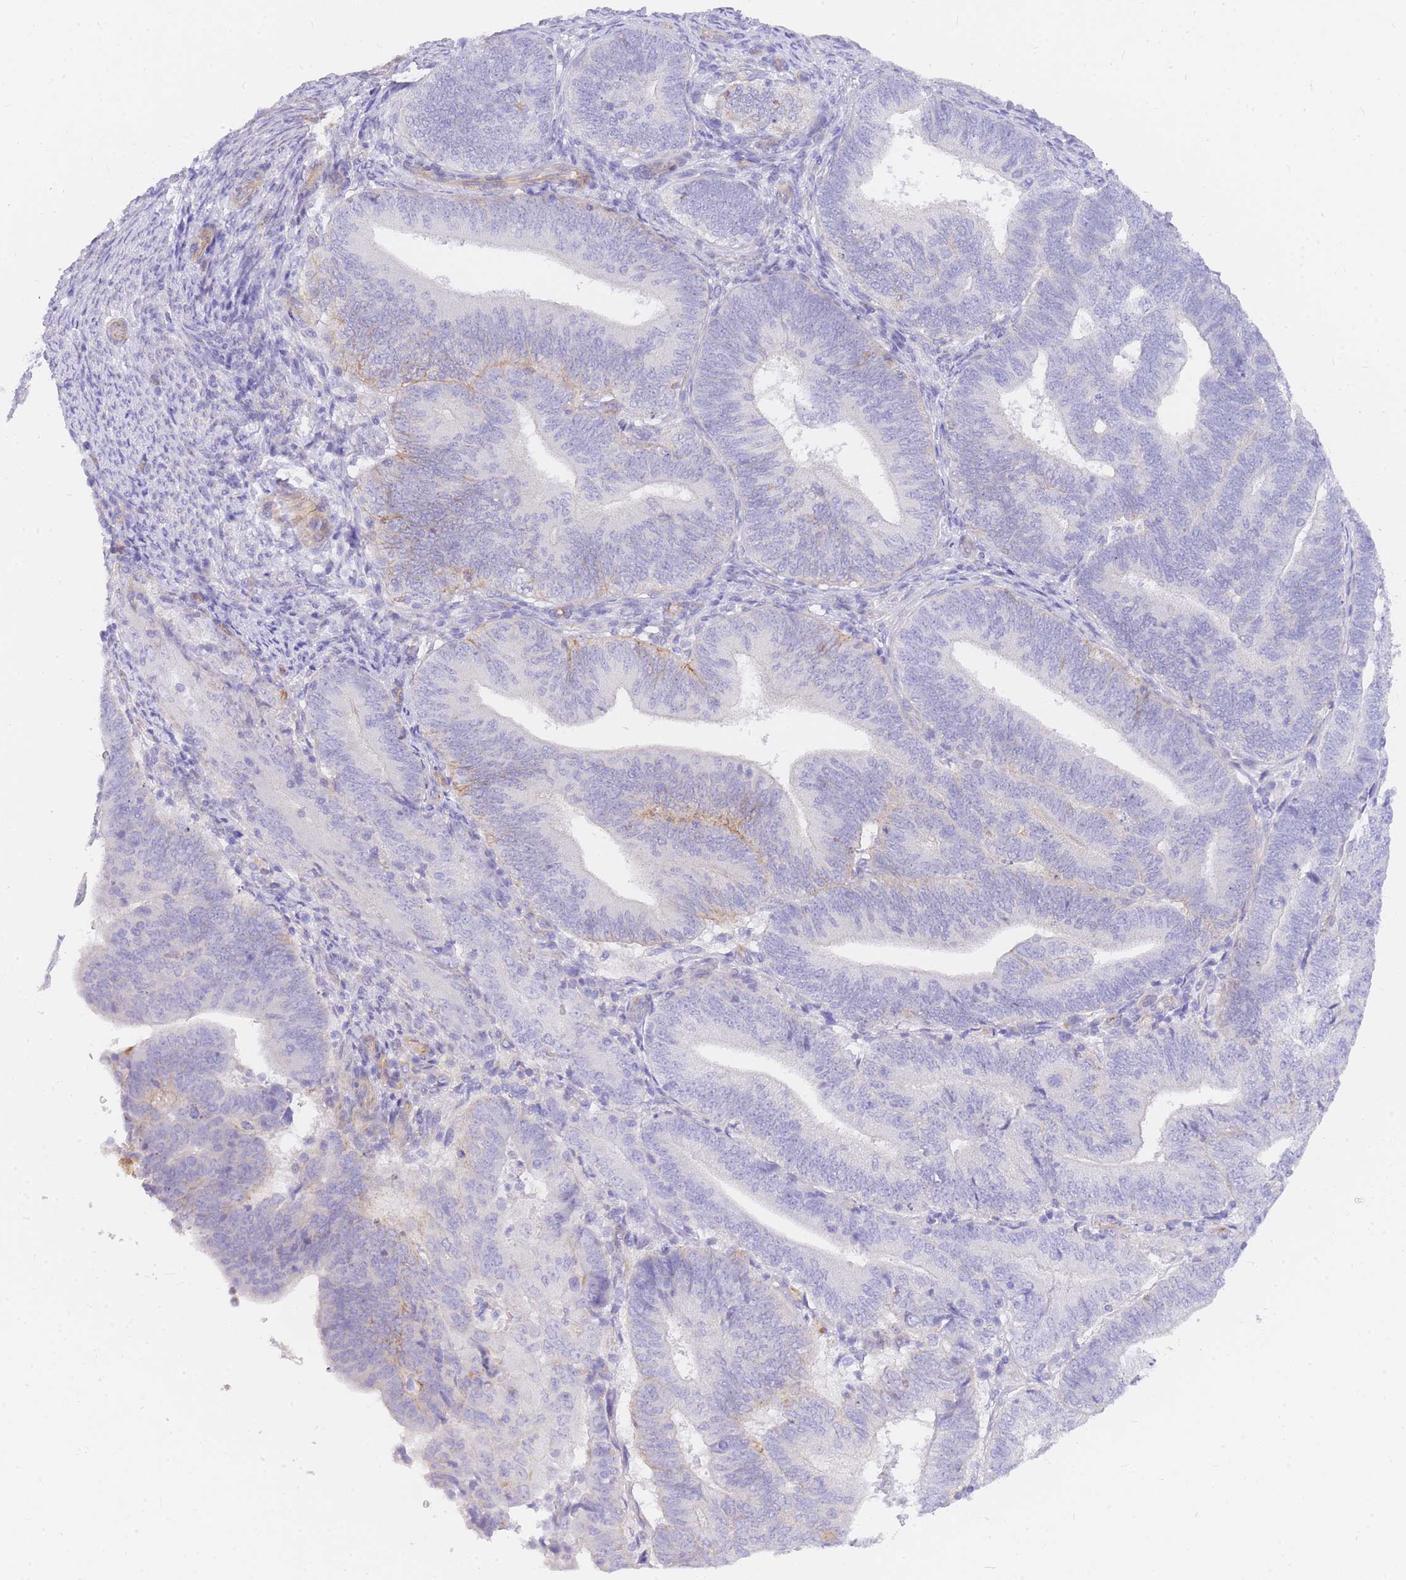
{"staining": {"intensity": "negative", "quantity": "none", "location": "none"}, "tissue": "endometrial cancer", "cell_type": "Tumor cells", "image_type": "cancer", "snomed": [{"axis": "morphology", "description": "Adenocarcinoma, NOS"}, {"axis": "topography", "description": "Endometrium"}], "caption": "Tumor cells are negative for protein expression in human endometrial adenocarcinoma. (Brightfield microscopy of DAB (3,3'-diaminobenzidine) immunohistochemistry (IHC) at high magnification).", "gene": "SRSF12", "patient": {"sex": "female", "age": 70}}